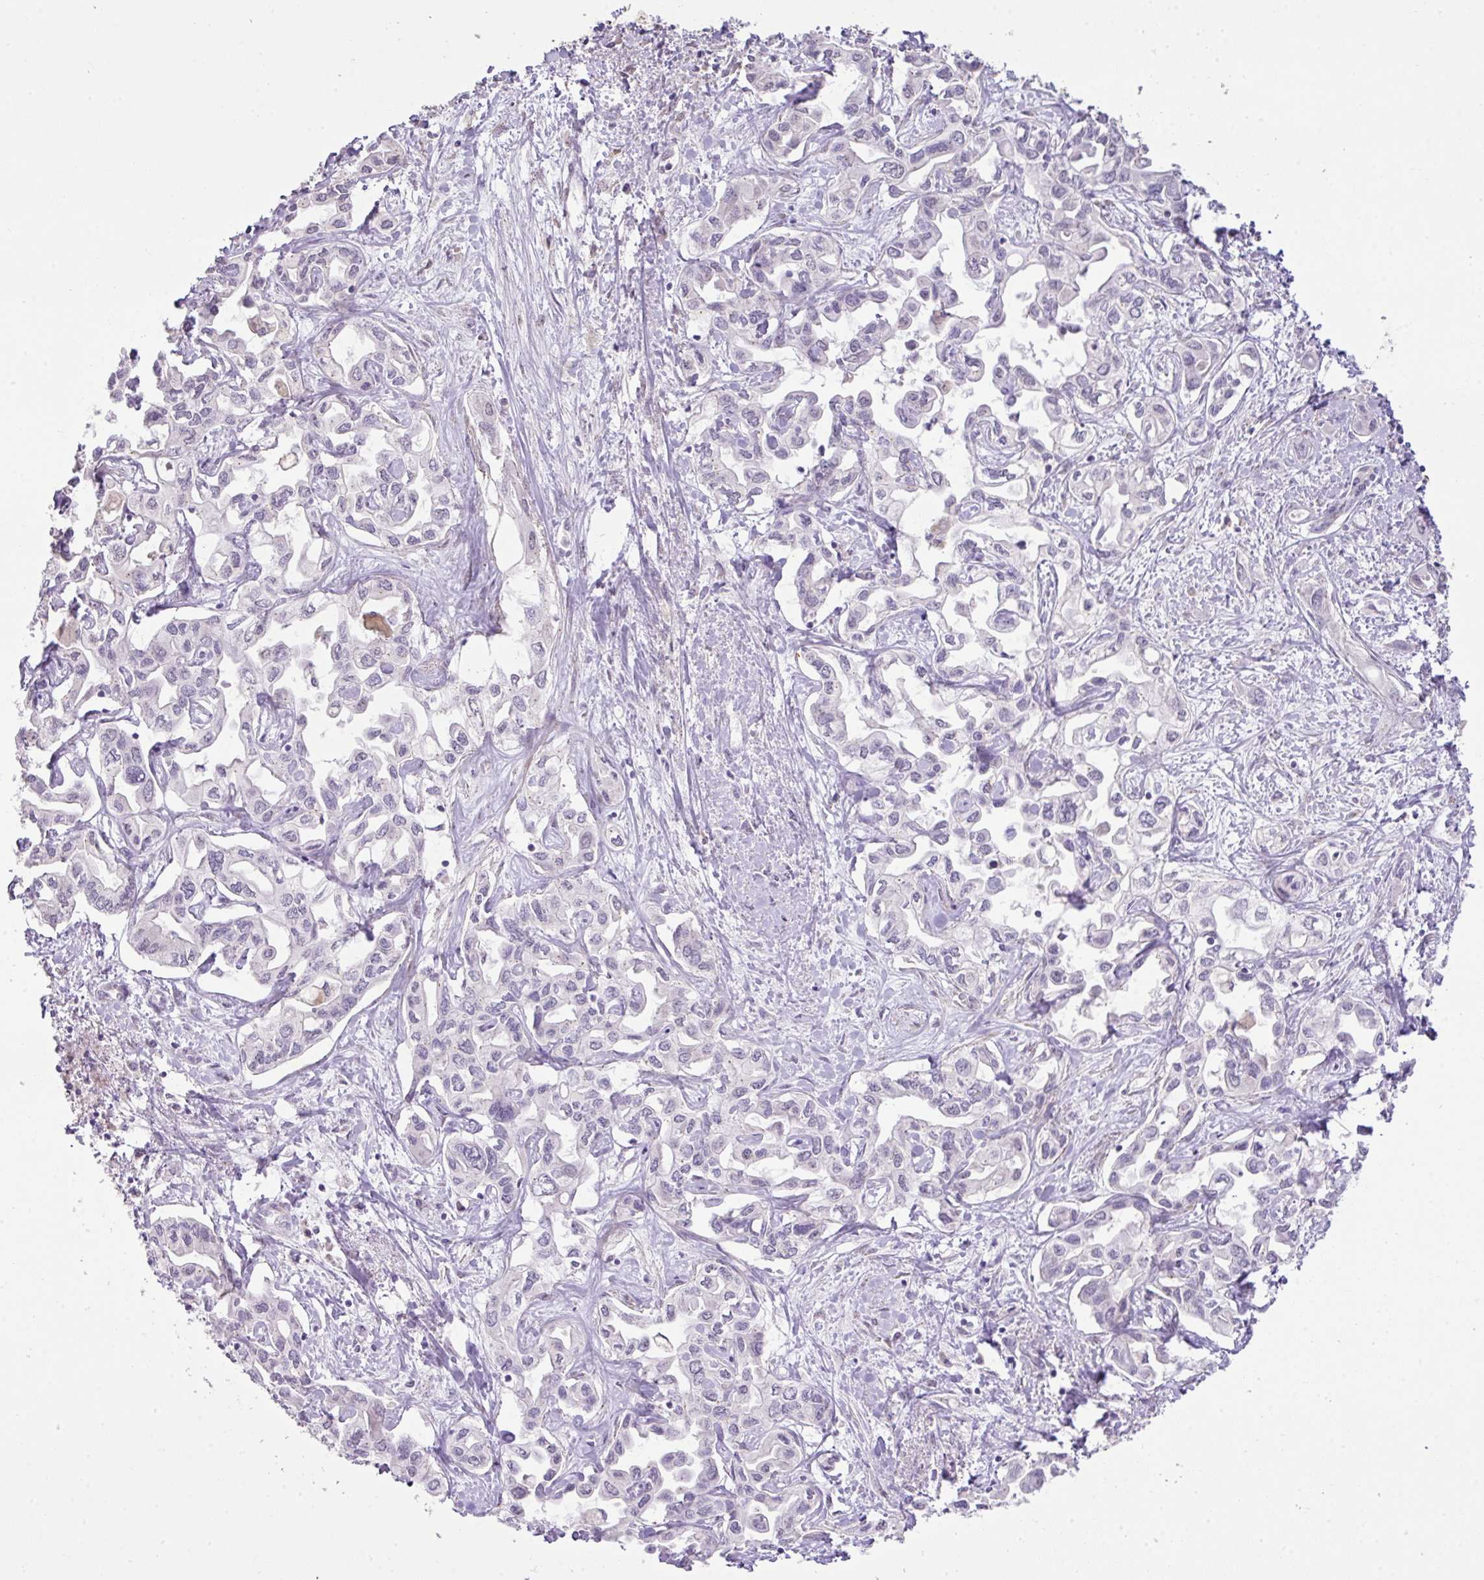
{"staining": {"intensity": "negative", "quantity": "none", "location": "none"}, "tissue": "liver cancer", "cell_type": "Tumor cells", "image_type": "cancer", "snomed": [{"axis": "morphology", "description": "Cholangiocarcinoma"}, {"axis": "topography", "description": "Liver"}], "caption": "Tumor cells show no significant protein expression in cholangiocarcinoma (liver). (DAB (3,3'-diaminobenzidine) immunohistochemistry (IHC) visualized using brightfield microscopy, high magnification).", "gene": "DIP2A", "patient": {"sex": "female", "age": 64}}